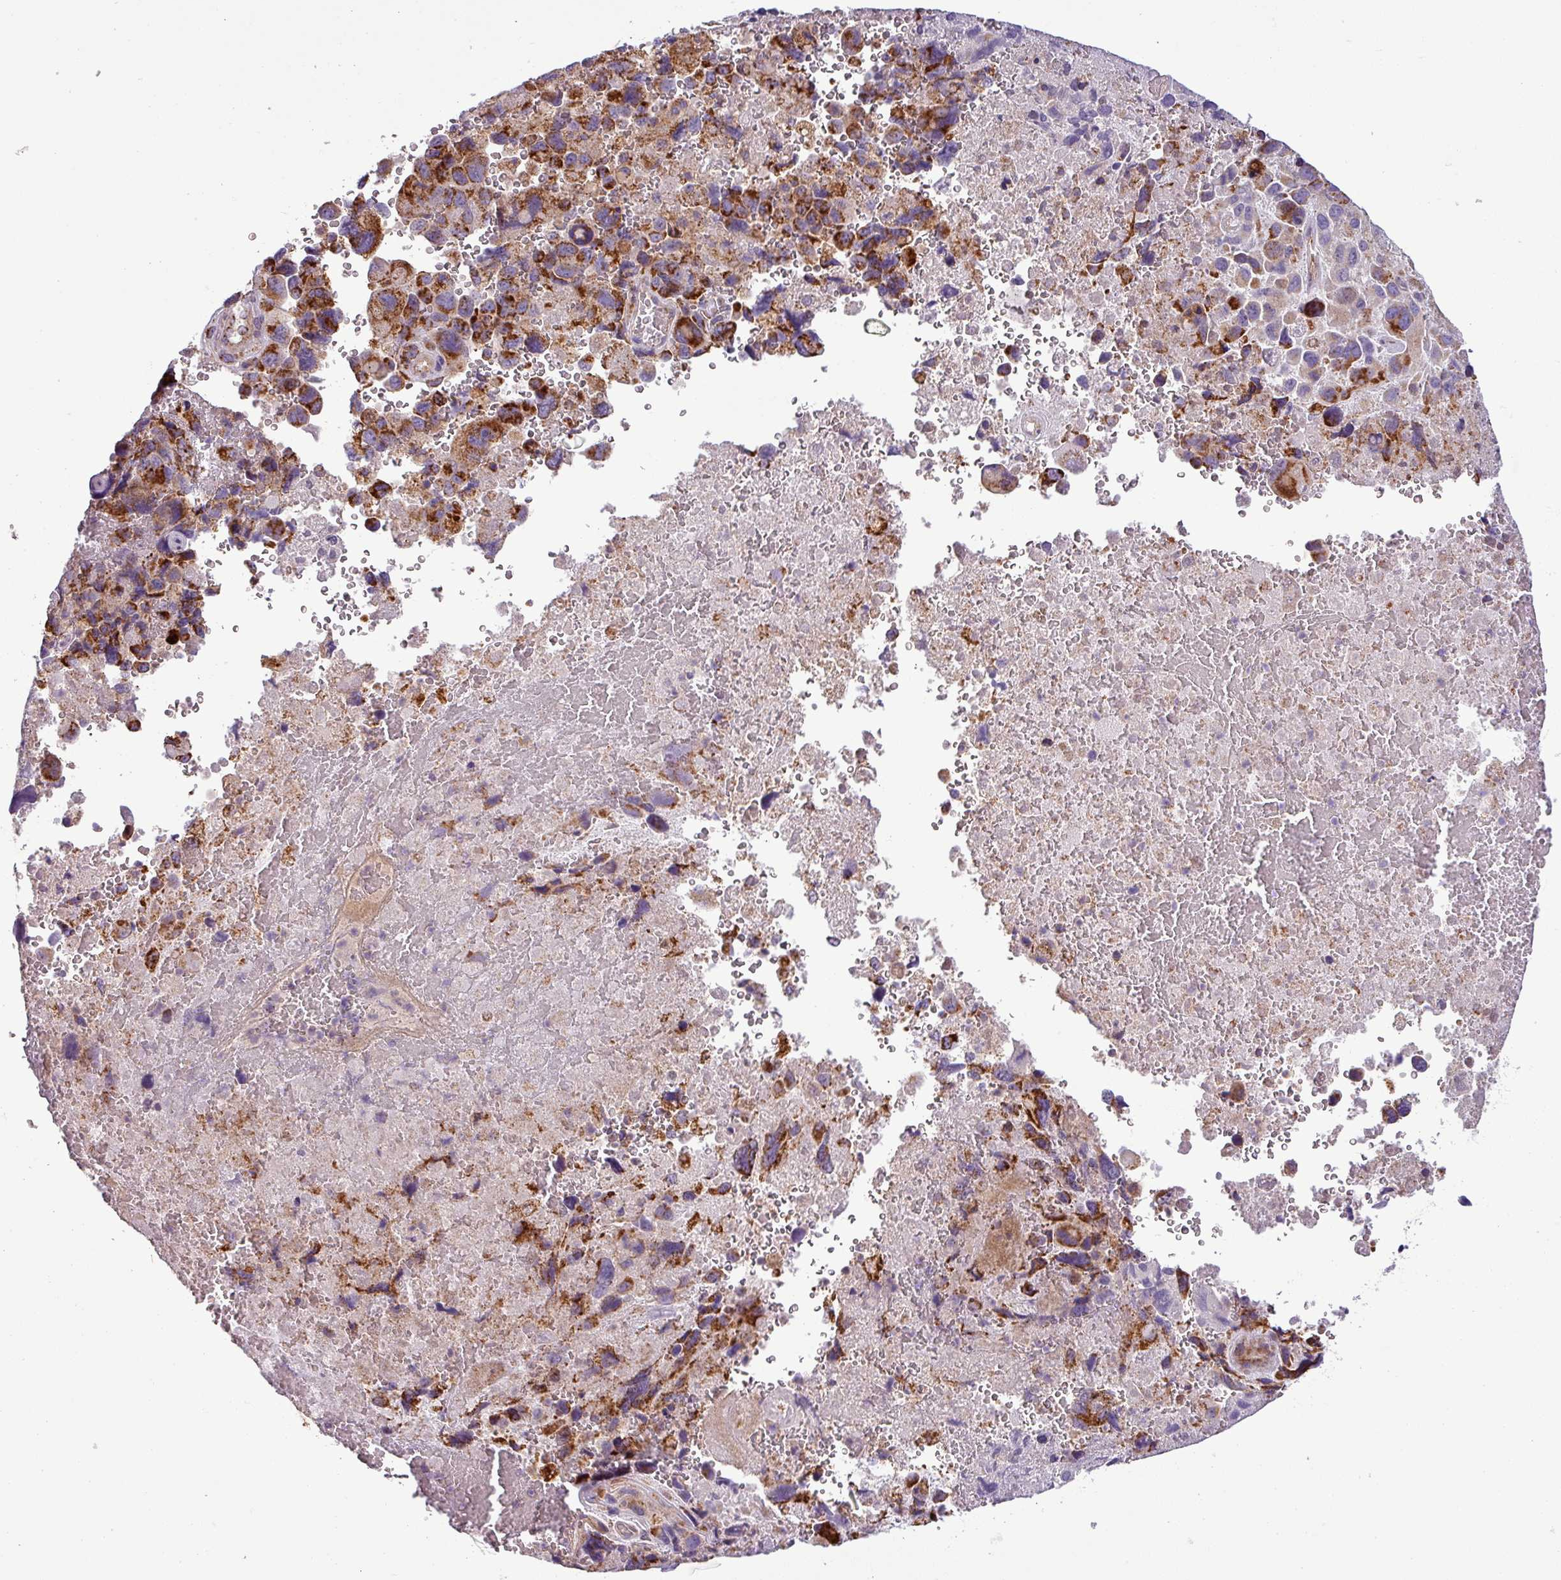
{"staining": {"intensity": "moderate", "quantity": ">75%", "location": "cytoplasmic/membranous"}, "tissue": "melanoma", "cell_type": "Tumor cells", "image_type": "cancer", "snomed": [{"axis": "morphology", "description": "Malignant melanoma, Metastatic site"}, {"axis": "topography", "description": "Brain"}], "caption": "Tumor cells display medium levels of moderate cytoplasmic/membranous positivity in approximately >75% of cells in malignant melanoma (metastatic site).", "gene": "PNMA6A", "patient": {"sex": "female", "age": 53}}